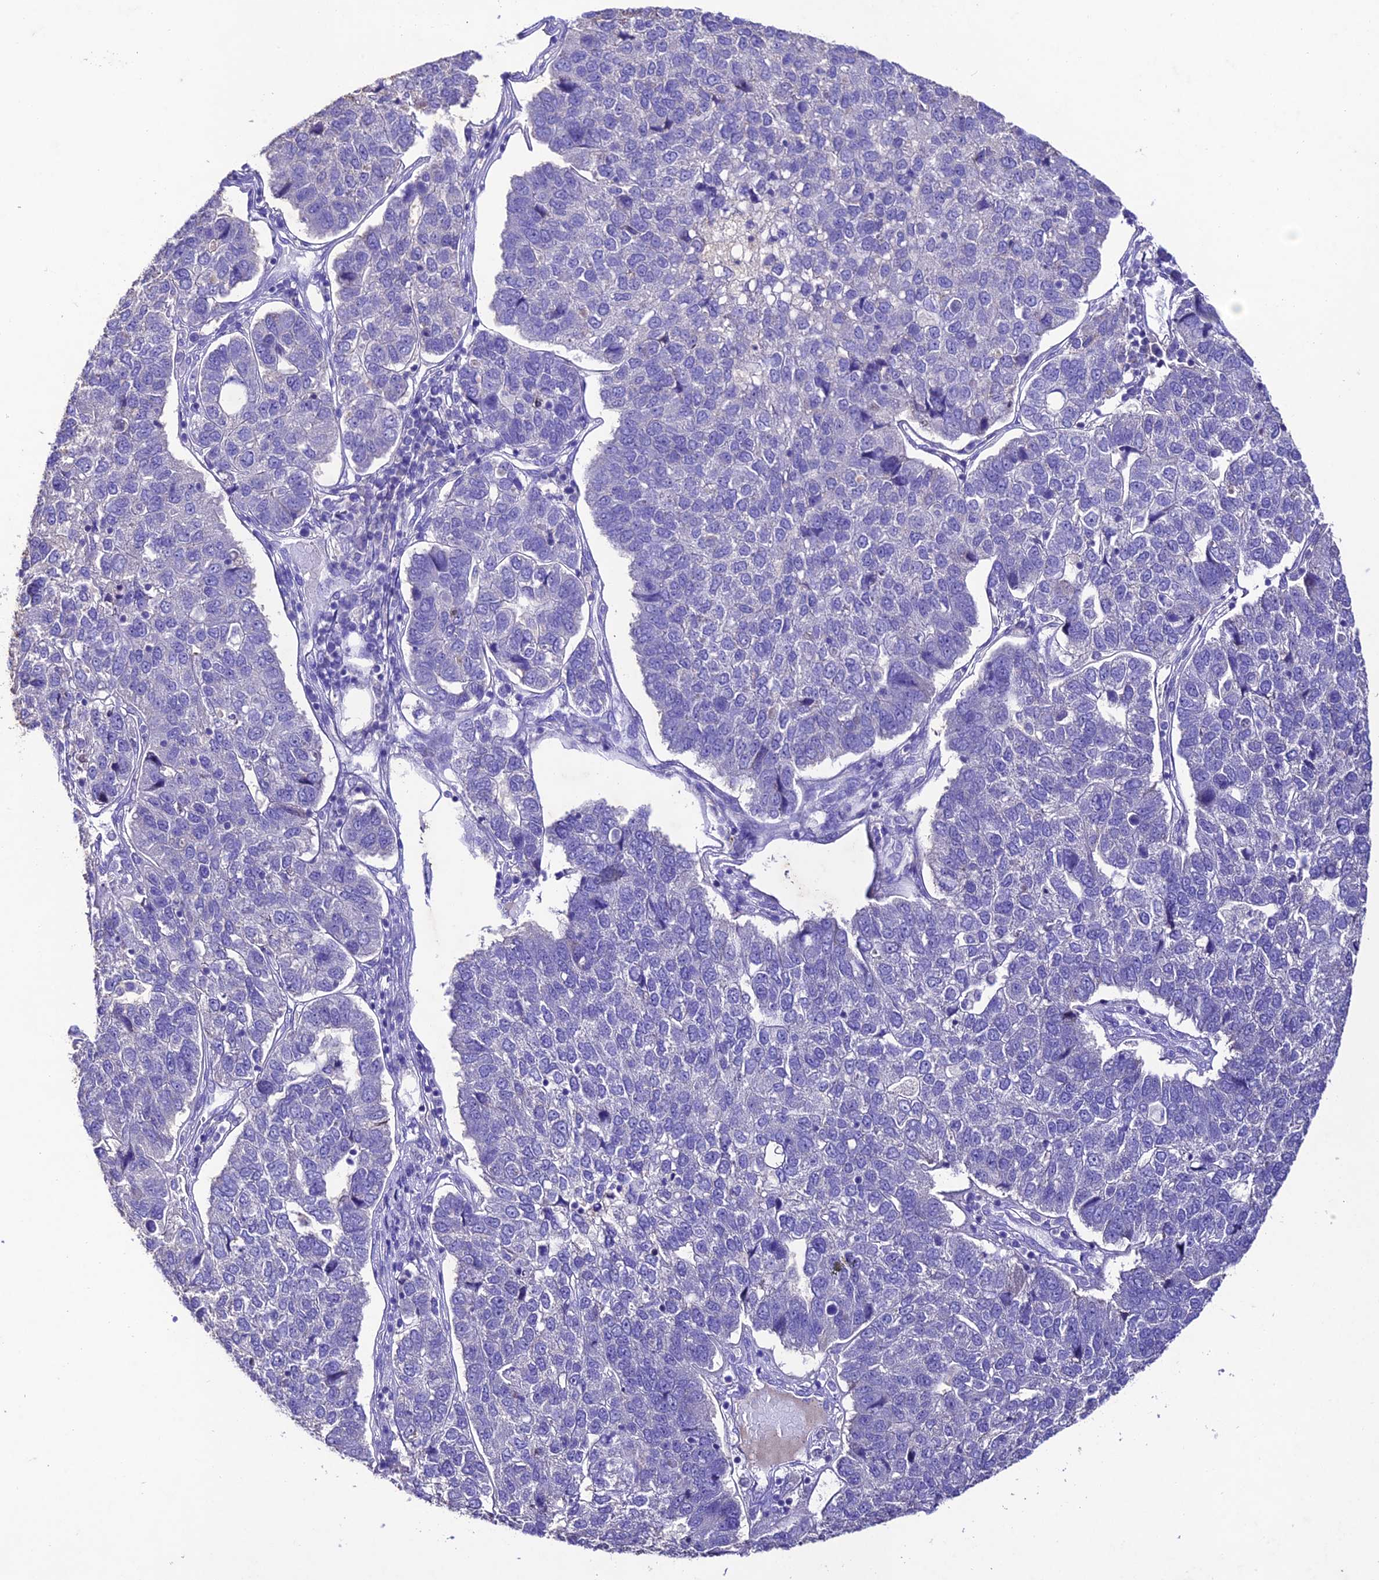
{"staining": {"intensity": "negative", "quantity": "none", "location": "none"}, "tissue": "pancreatic cancer", "cell_type": "Tumor cells", "image_type": "cancer", "snomed": [{"axis": "morphology", "description": "Adenocarcinoma, NOS"}, {"axis": "topography", "description": "Pancreas"}], "caption": "High power microscopy image of an IHC micrograph of pancreatic cancer, revealing no significant positivity in tumor cells. (DAB immunohistochemistry visualized using brightfield microscopy, high magnification).", "gene": "NLRP6", "patient": {"sex": "female", "age": 61}}